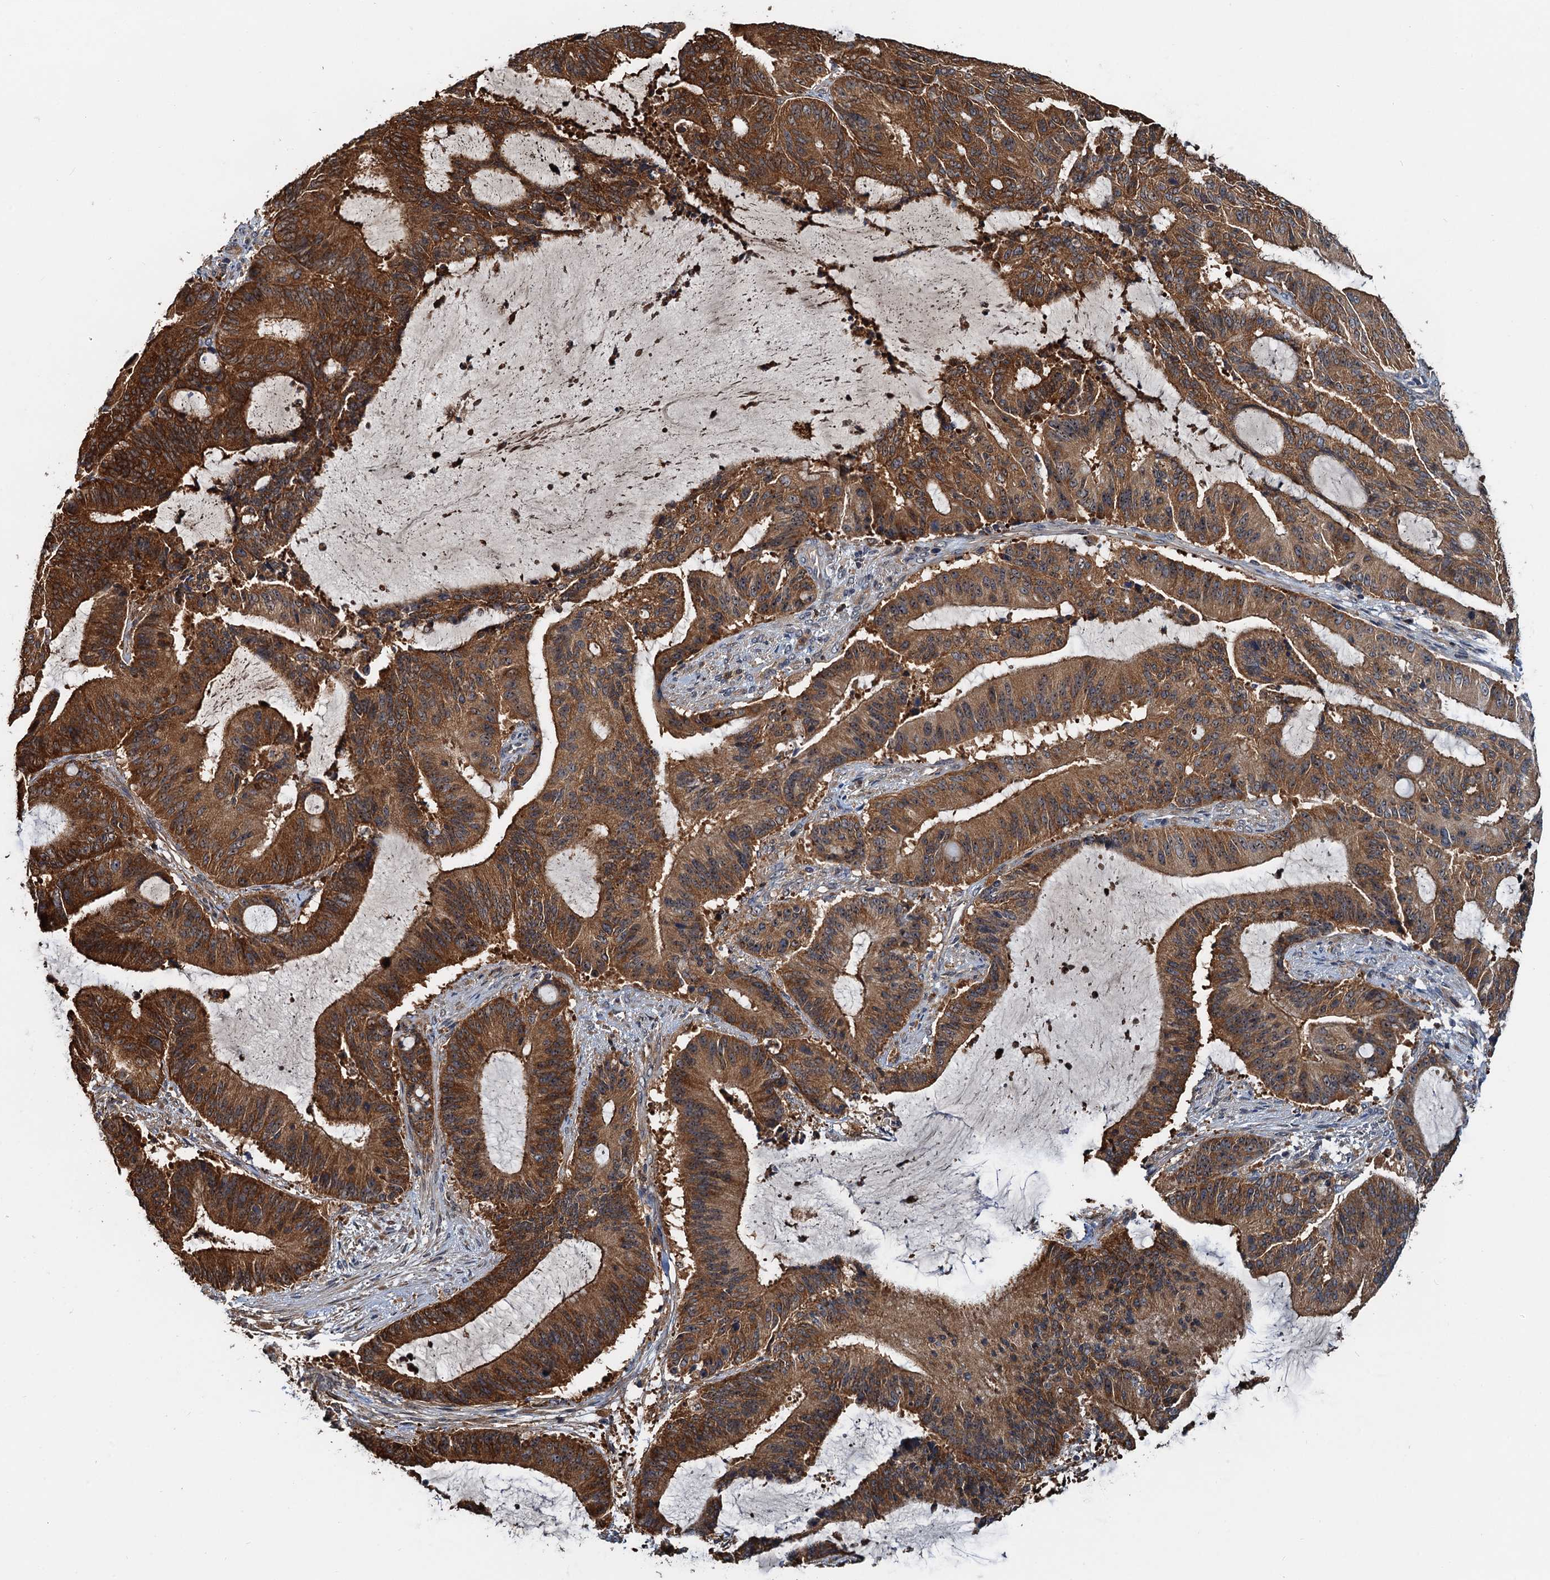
{"staining": {"intensity": "strong", "quantity": ">75%", "location": "cytoplasmic/membranous"}, "tissue": "liver cancer", "cell_type": "Tumor cells", "image_type": "cancer", "snomed": [{"axis": "morphology", "description": "Normal tissue, NOS"}, {"axis": "morphology", "description": "Cholangiocarcinoma"}, {"axis": "topography", "description": "Liver"}, {"axis": "topography", "description": "Peripheral nerve tissue"}], "caption": "Strong cytoplasmic/membranous expression is present in about >75% of tumor cells in liver cancer (cholangiocarcinoma). The staining was performed using DAB (3,3'-diaminobenzidine) to visualize the protein expression in brown, while the nuclei were stained in blue with hematoxylin (Magnification: 20x).", "gene": "USP6NL", "patient": {"sex": "female", "age": 73}}